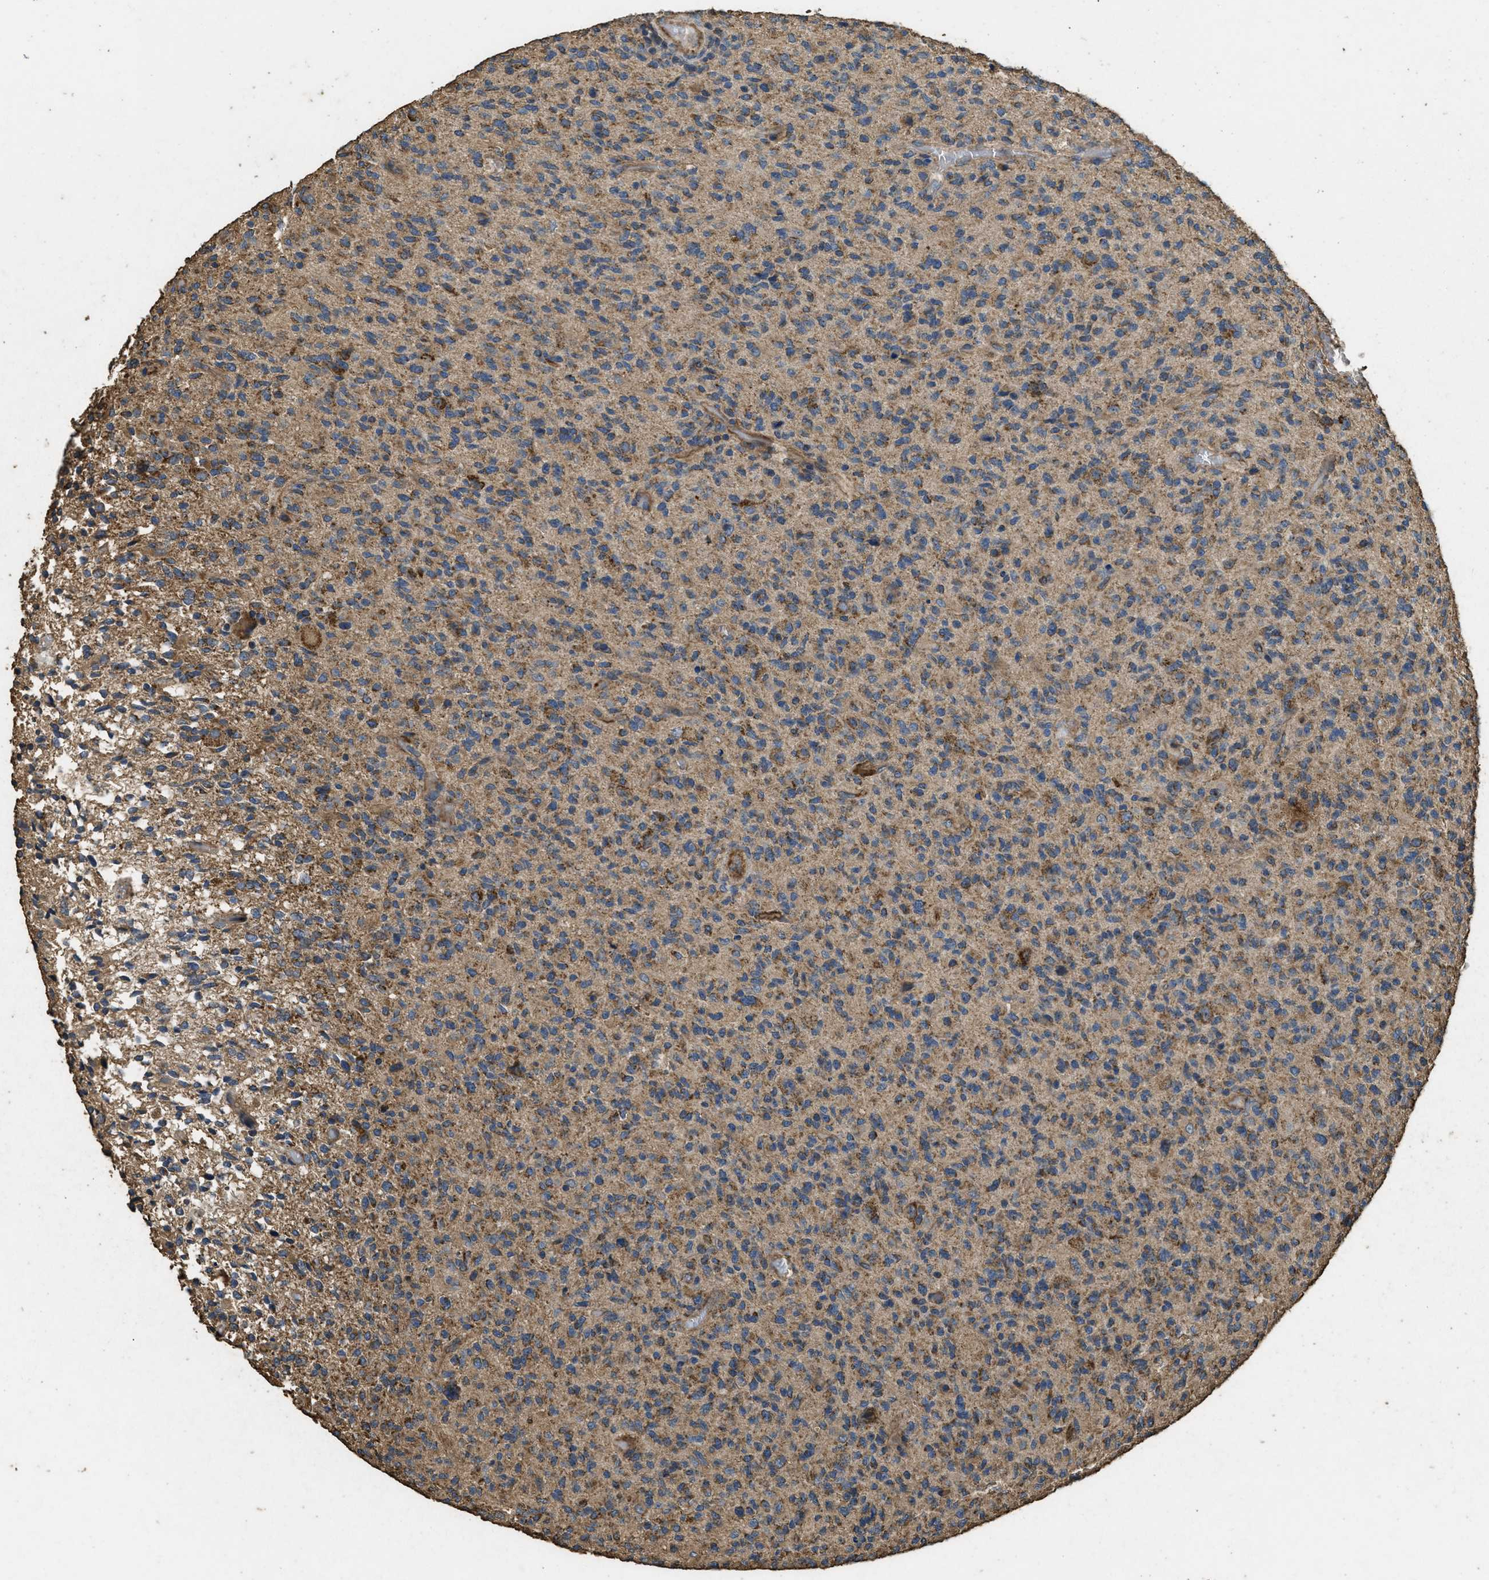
{"staining": {"intensity": "moderate", "quantity": ">75%", "location": "cytoplasmic/membranous"}, "tissue": "glioma", "cell_type": "Tumor cells", "image_type": "cancer", "snomed": [{"axis": "morphology", "description": "Glioma, malignant, High grade"}, {"axis": "topography", "description": "Brain"}], "caption": "High-grade glioma (malignant) stained for a protein (brown) displays moderate cytoplasmic/membranous positive expression in about >75% of tumor cells.", "gene": "CYRIA", "patient": {"sex": "male", "age": 71}}